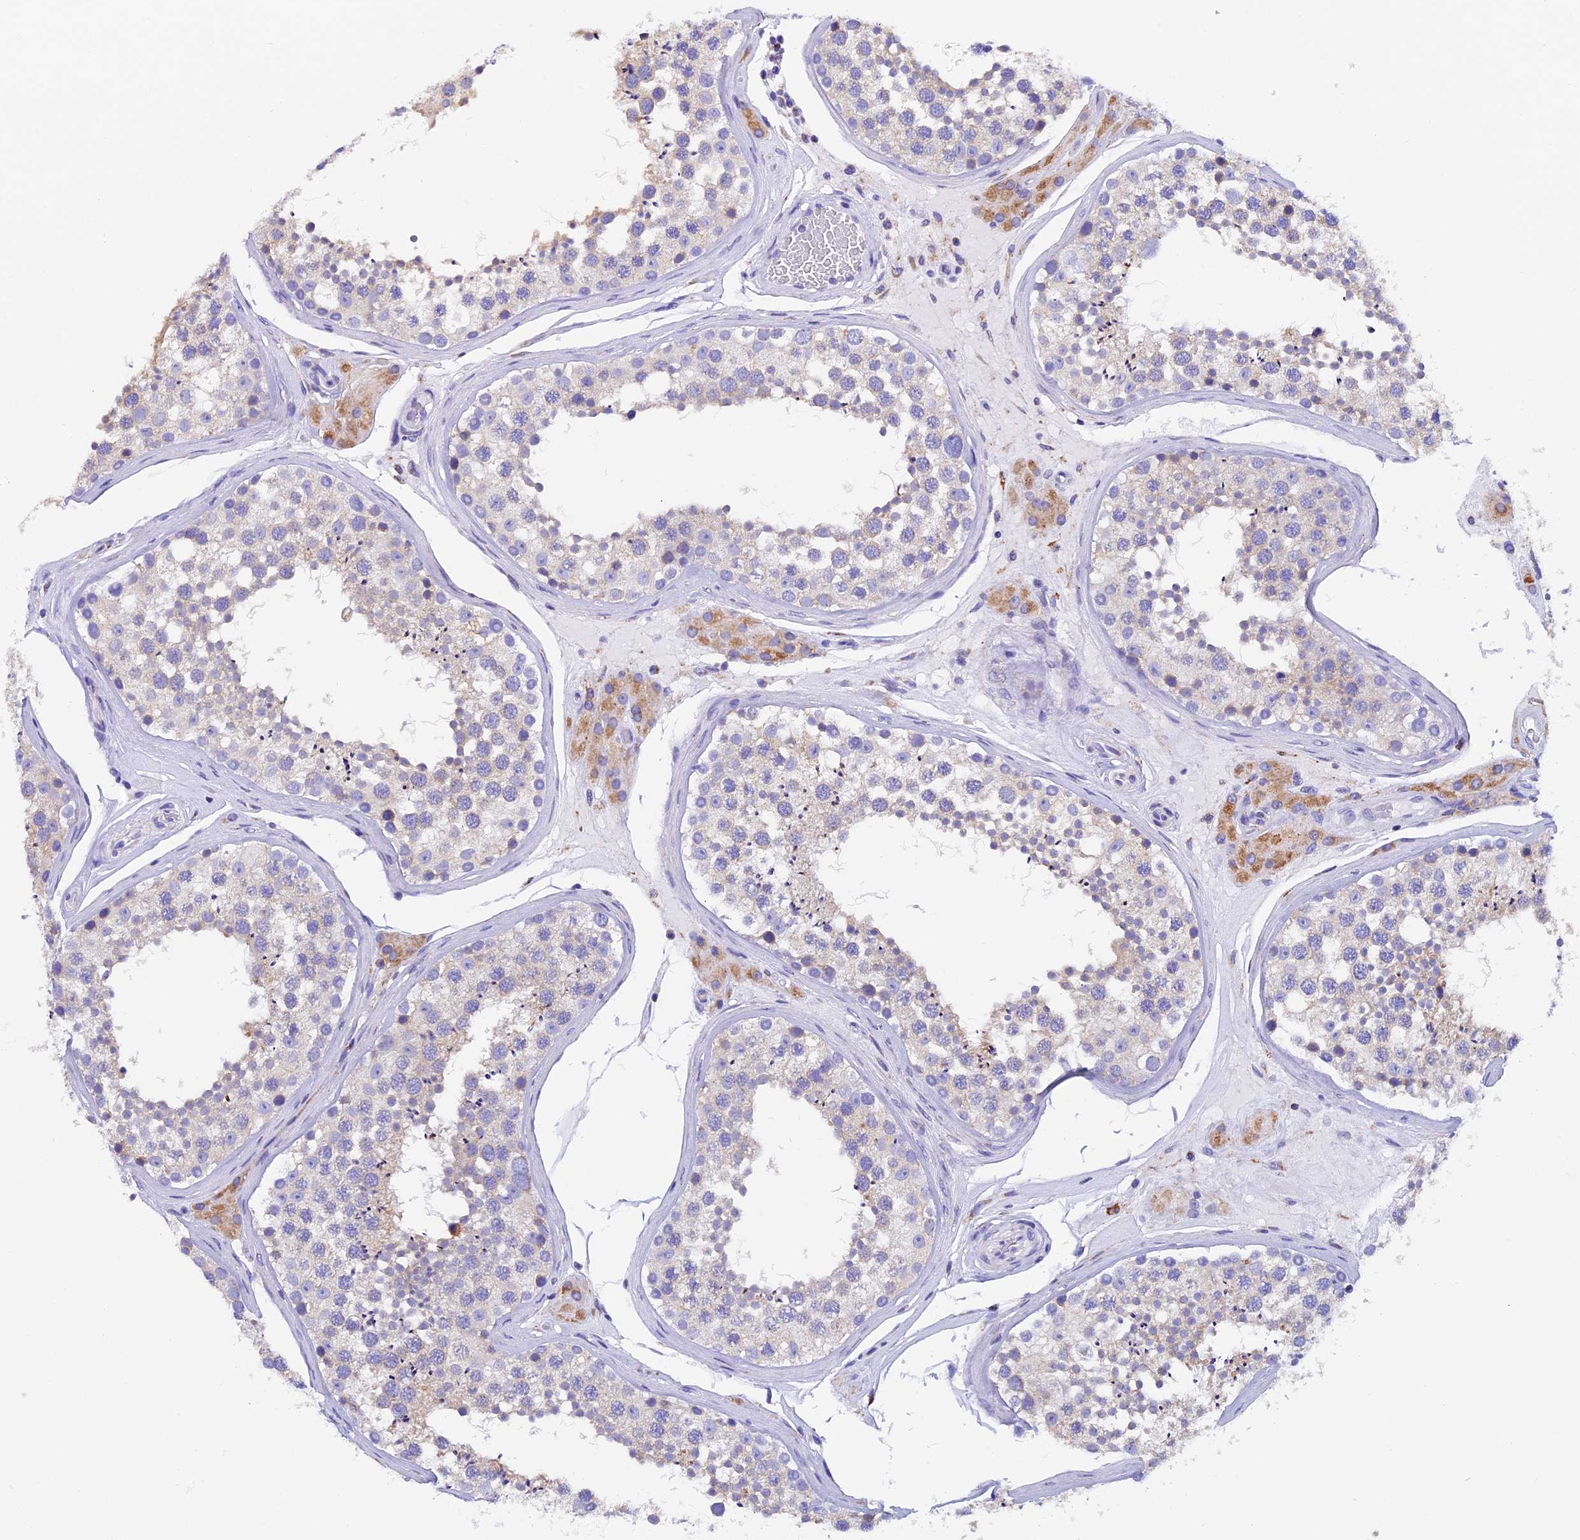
{"staining": {"intensity": "negative", "quantity": "none", "location": "none"}, "tissue": "testis", "cell_type": "Cells in seminiferous ducts", "image_type": "normal", "snomed": [{"axis": "morphology", "description": "Normal tissue, NOS"}, {"axis": "topography", "description": "Testis"}], "caption": "The photomicrograph shows no significant expression in cells in seminiferous ducts of testis. Nuclei are stained in blue.", "gene": "SLC8B1", "patient": {"sex": "male", "age": 46}}